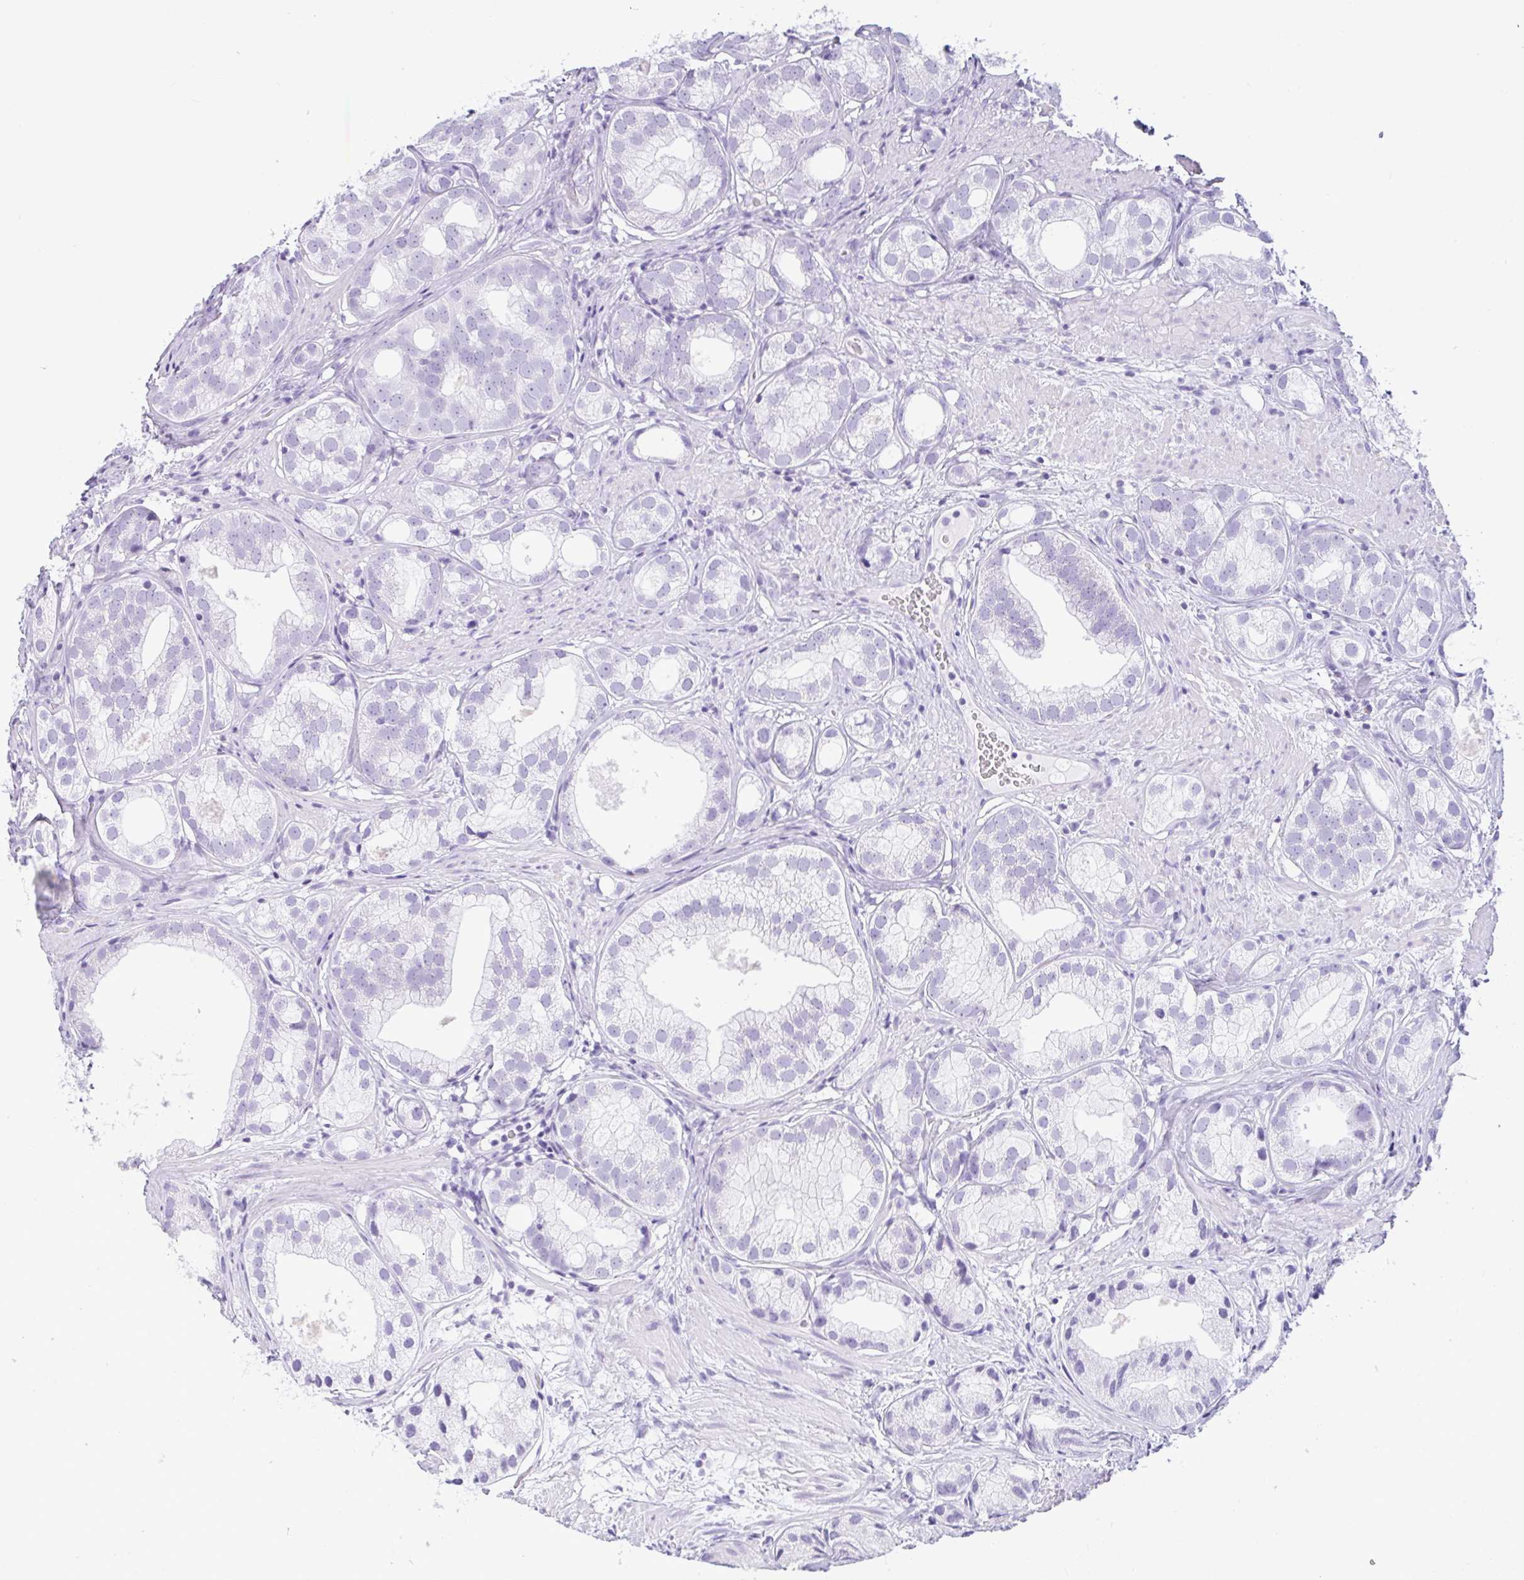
{"staining": {"intensity": "negative", "quantity": "none", "location": "none"}, "tissue": "prostate cancer", "cell_type": "Tumor cells", "image_type": "cancer", "snomed": [{"axis": "morphology", "description": "Adenocarcinoma, High grade"}, {"axis": "topography", "description": "Prostate"}], "caption": "A photomicrograph of human prostate adenocarcinoma (high-grade) is negative for staining in tumor cells.", "gene": "CTSE", "patient": {"sex": "male", "age": 82}}